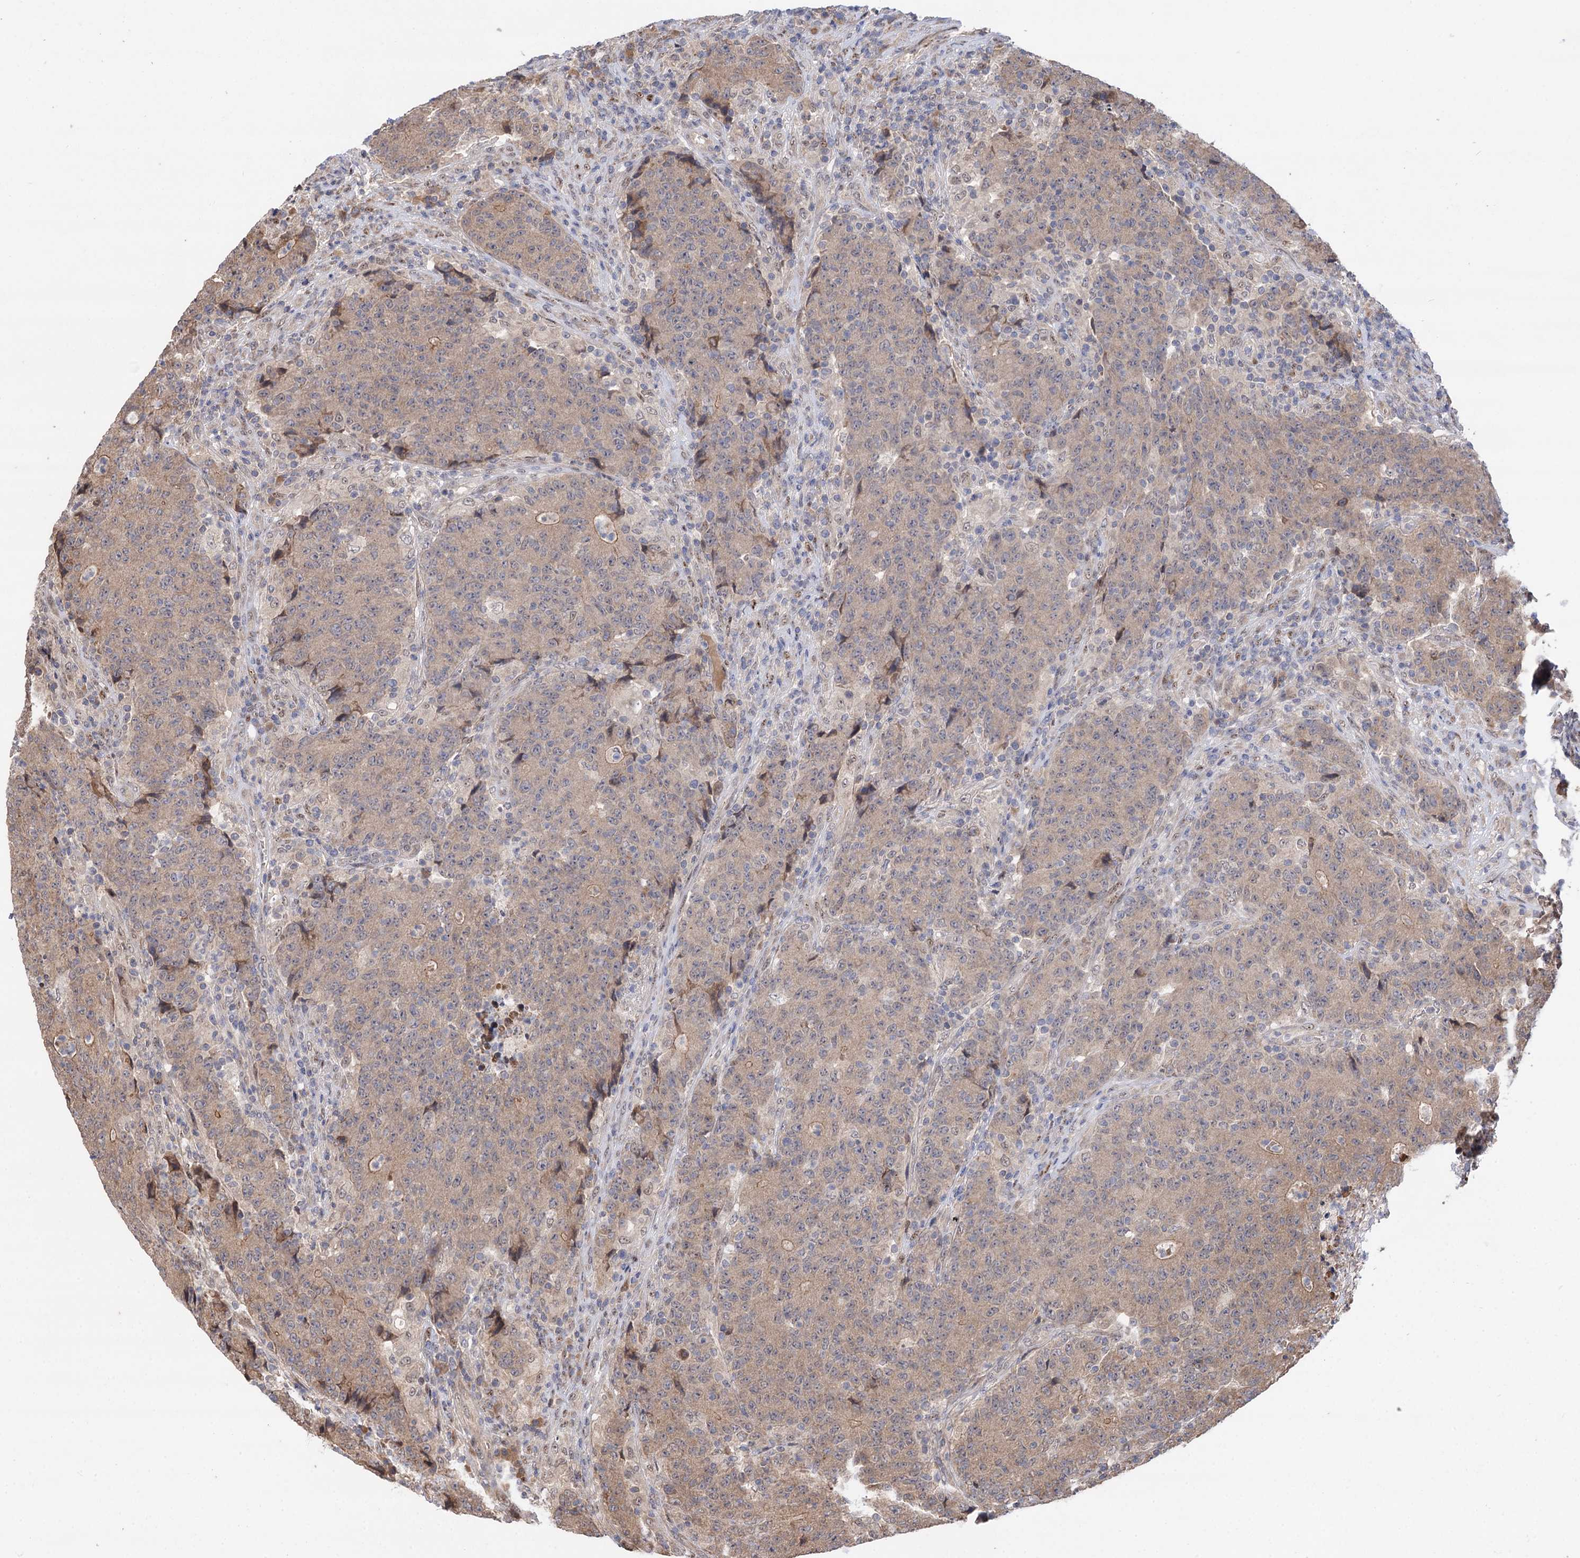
{"staining": {"intensity": "weak", "quantity": "<25%", "location": "cytoplasmic/membranous"}, "tissue": "colorectal cancer", "cell_type": "Tumor cells", "image_type": "cancer", "snomed": [{"axis": "morphology", "description": "Adenocarcinoma, NOS"}, {"axis": "topography", "description": "Colon"}], "caption": "High power microscopy micrograph of an immunohistochemistry (IHC) histopathology image of colorectal cancer, revealing no significant expression in tumor cells.", "gene": "FBXW8", "patient": {"sex": "female", "age": 75}}